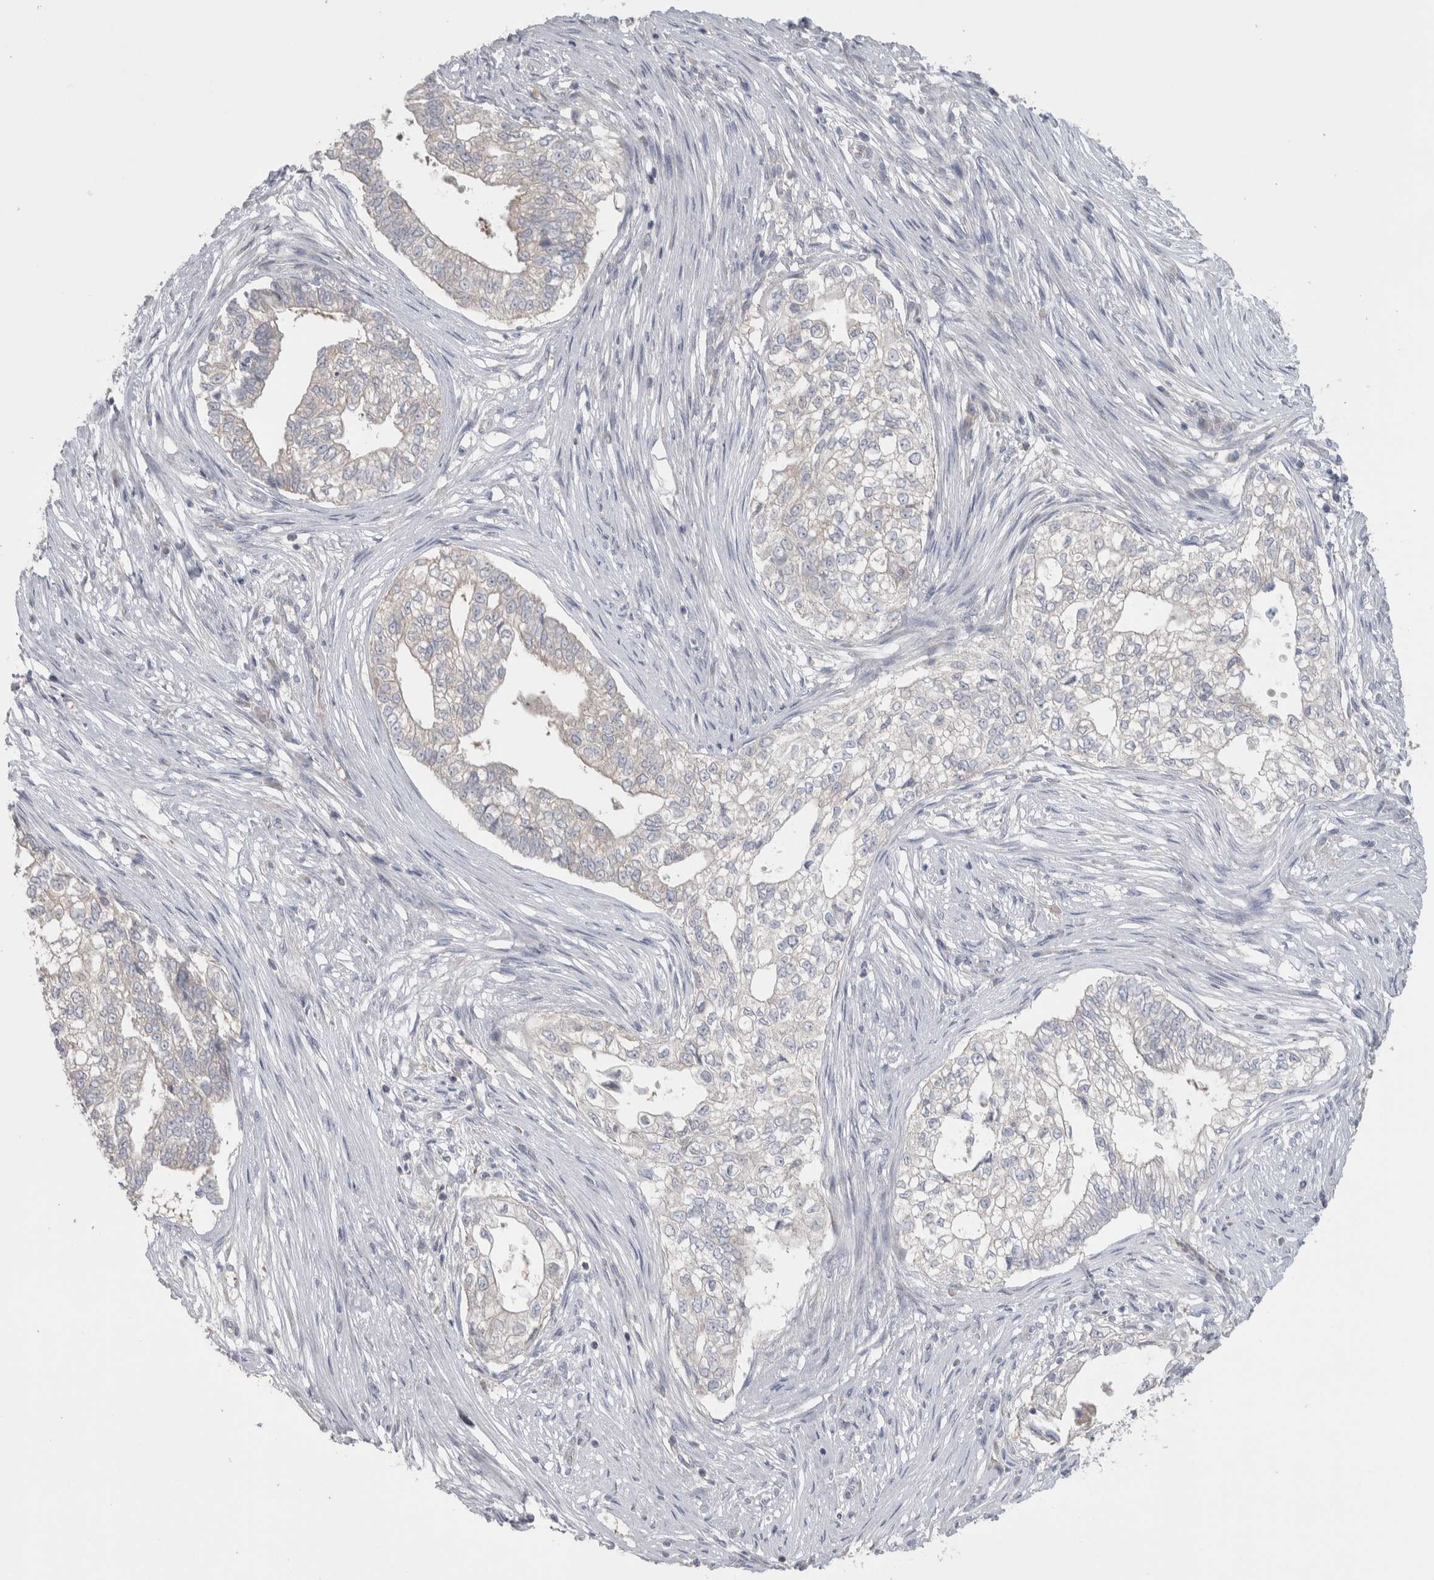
{"staining": {"intensity": "weak", "quantity": "<25%", "location": "cytoplasmic/membranous"}, "tissue": "pancreatic cancer", "cell_type": "Tumor cells", "image_type": "cancer", "snomed": [{"axis": "morphology", "description": "Adenocarcinoma, NOS"}, {"axis": "topography", "description": "Pancreas"}], "caption": "Pancreatic cancer was stained to show a protein in brown. There is no significant staining in tumor cells.", "gene": "GPHN", "patient": {"sex": "male", "age": 72}}